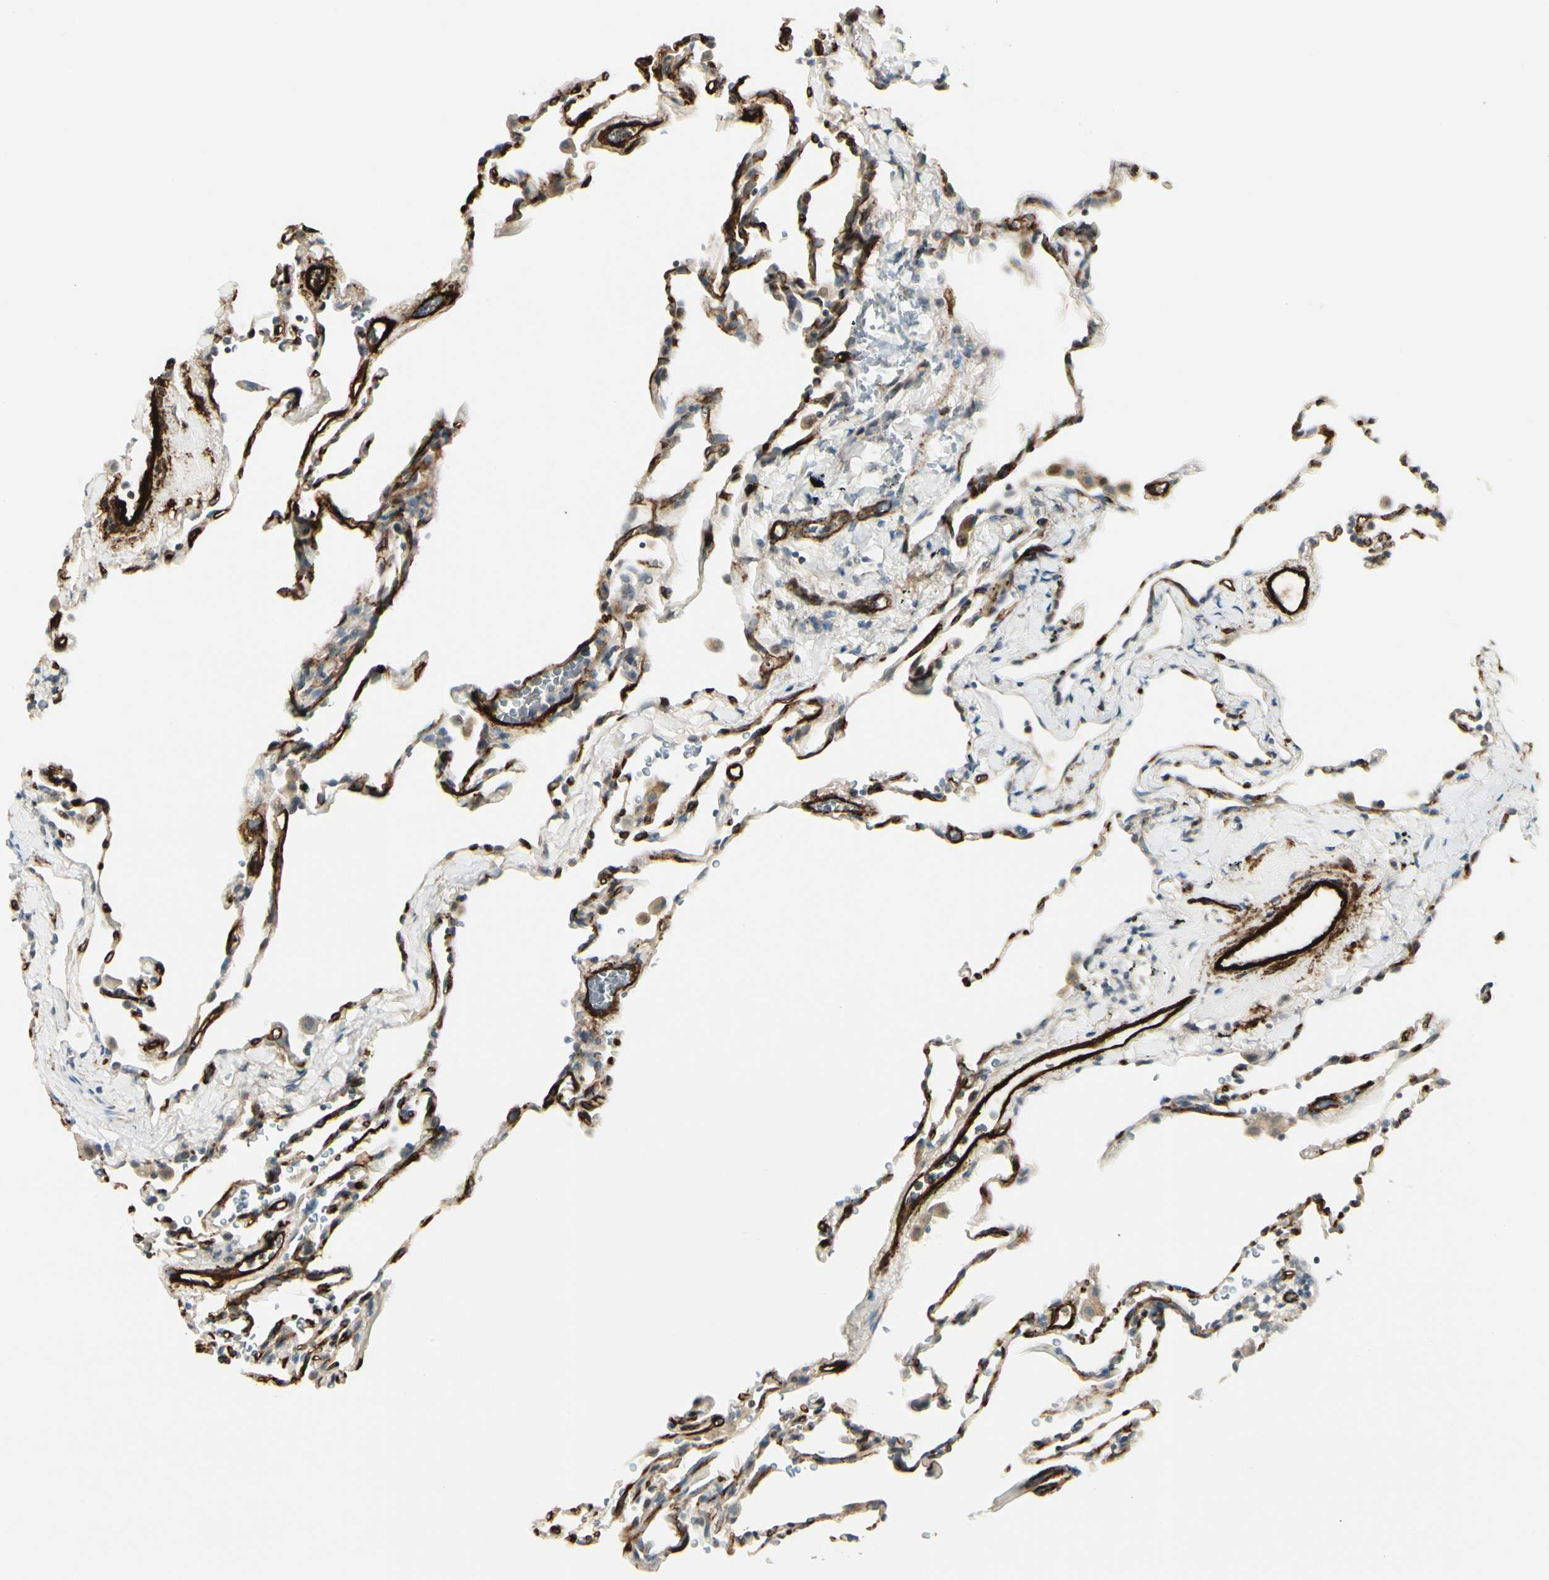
{"staining": {"intensity": "weak", "quantity": "<25%", "location": "cytoplasmic/membranous"}, "tissue": "lung", "cell_type": "Alveolar cells", "image_type": "normal", "snomed": [{"axis": "morphology", "description": "Normal tissue, NOS"}, {"axis": "topography", "description": "Lung"}], "caption": "An image of lung stained for a protein demonstrates no brown staining in alveolar cells. (DAB immunohistochemistry (IHC), high magnification).", "gene": "MCAM", "patient": {"sex": "male", "age": 59}}